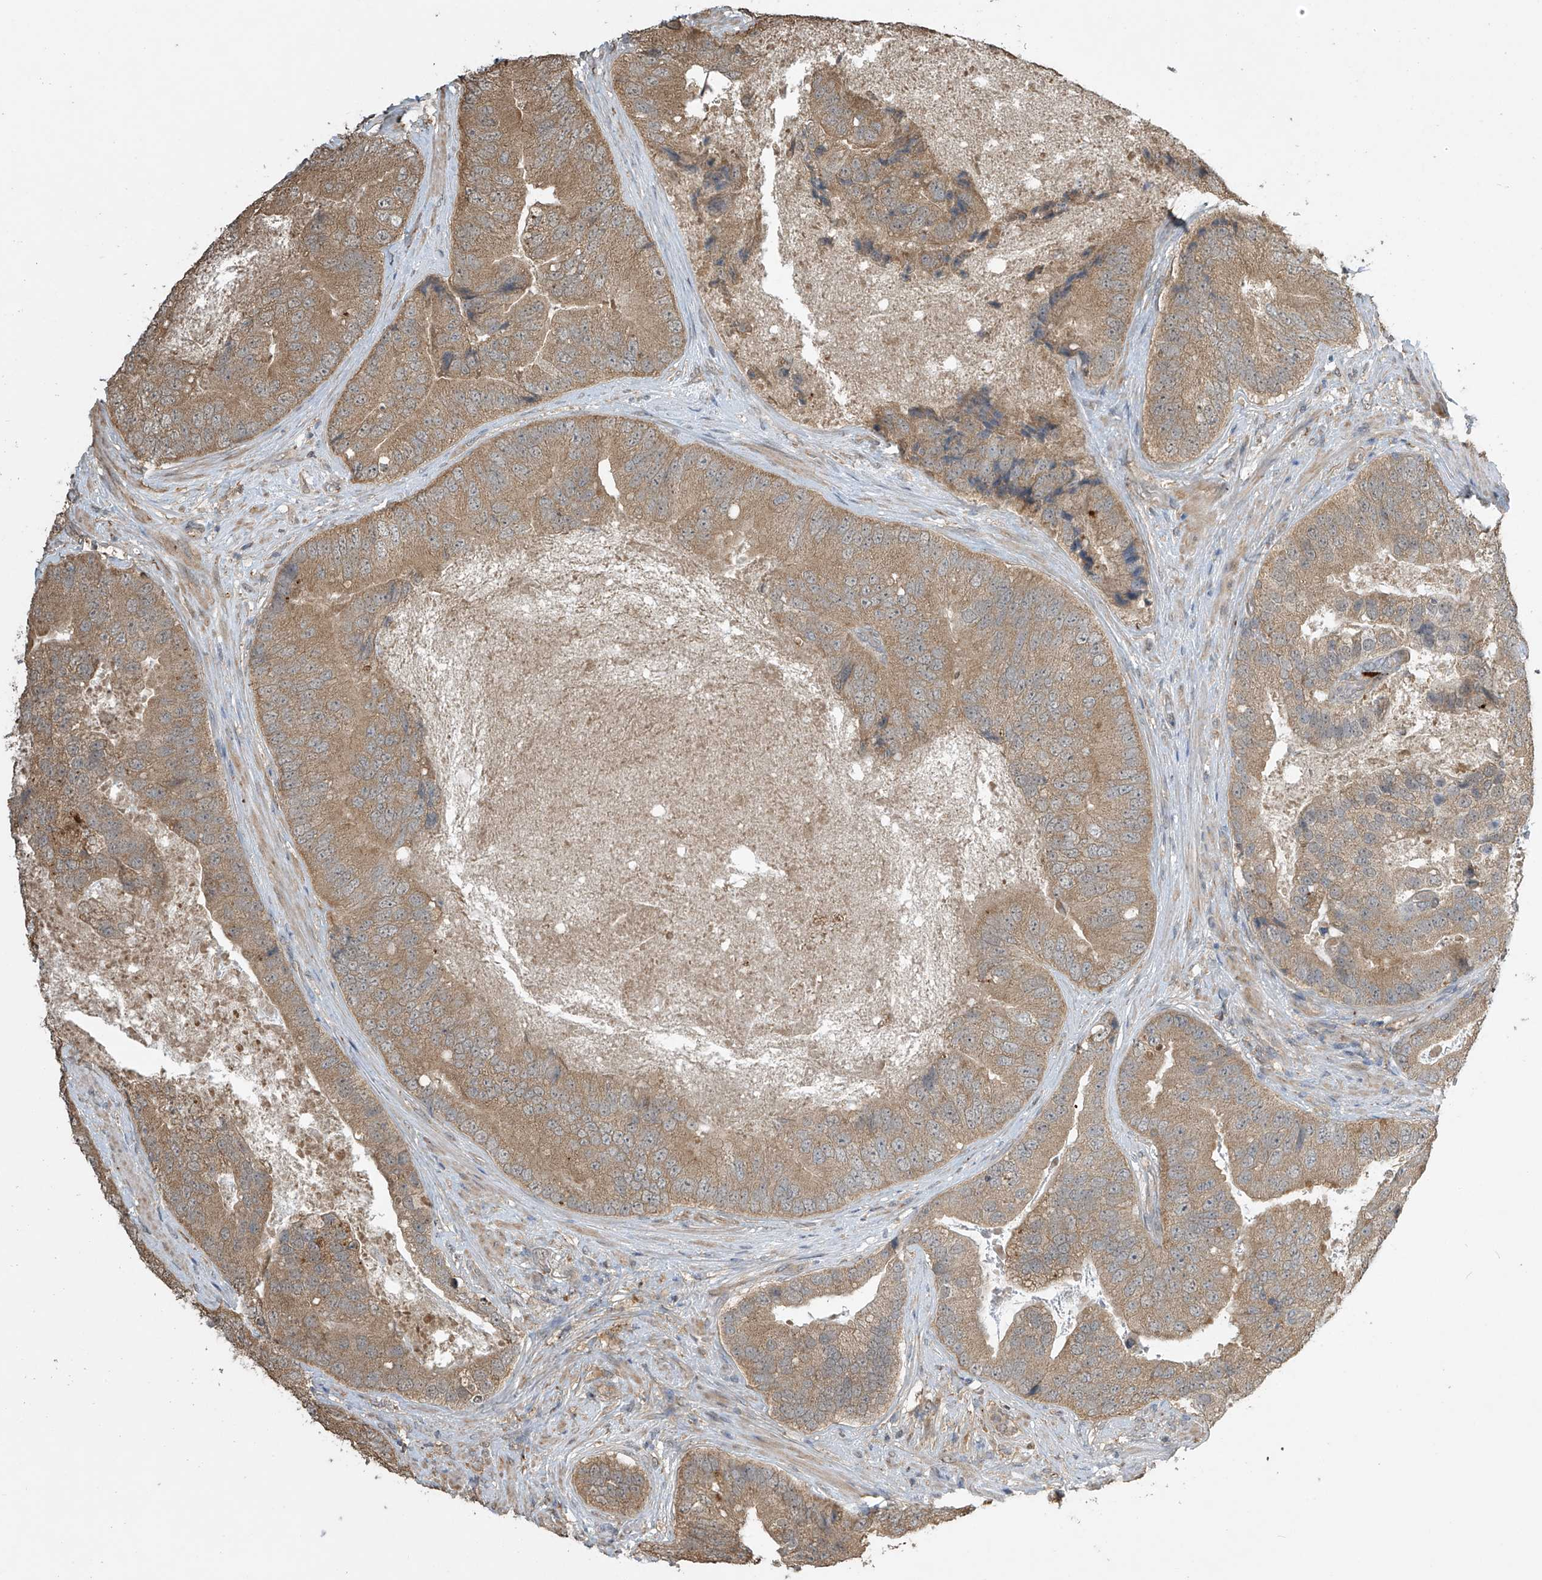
{"staining": {"intensity": "moderate", "quantity": ">75%", "location": "cytoplasmic/membranous"}, "tissue": "prostate cancer", "cell_type": "Tumor cells", "image_type": "cancer", "snomed": [{"axis": "morphology", "description": "Adenocarcinoma, High grade"}, {"axis": "topography", "description": "Prostate"}], "caption": "There is medium levels of moderate cytoplasmic/membranous staining in tumor cells of adenocarcinoma (high-grade) (prostate), as demonstrated by immunohistochemical staining (brown color).", "gene": "SLFN14", "patient": {"sex": "male", "age": 70}}